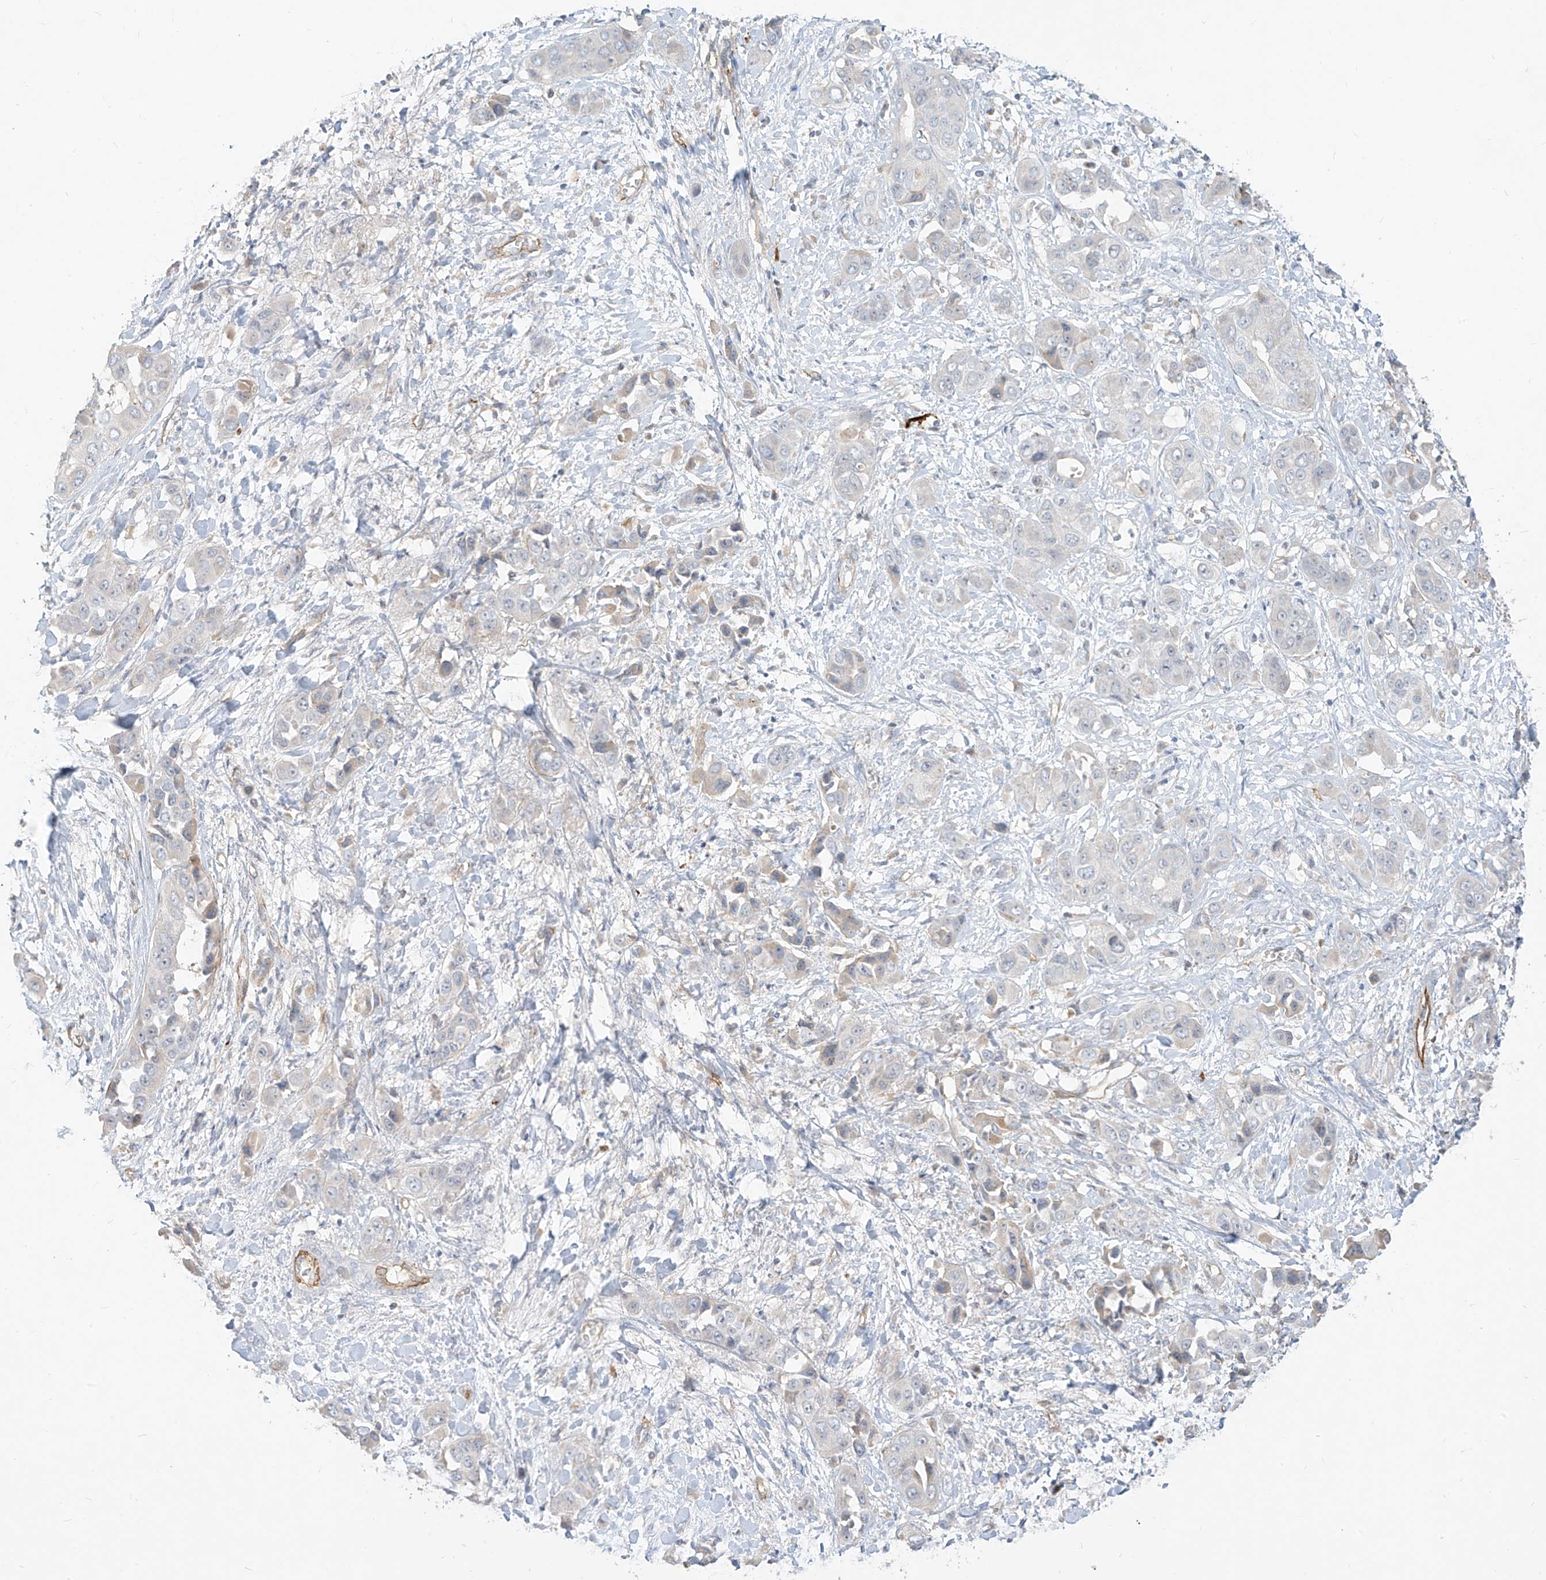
{"staining": {"intensity": "negative", "quantity": "none", "location": "none"}, "tissue": "liver cancer", "cell_type": "Tumor cells", "image_type": "cancer", "snomed": [{"axis": "morphology", "description": "Cholangiocarcinoma"}, {"axis": "topography", "description": "Liver"}], "caption": "Tumor cells are negative for protein expression in human liver cancer.", "gene": "C2orf42", "patient": {"sex": "female", "age": 52}}